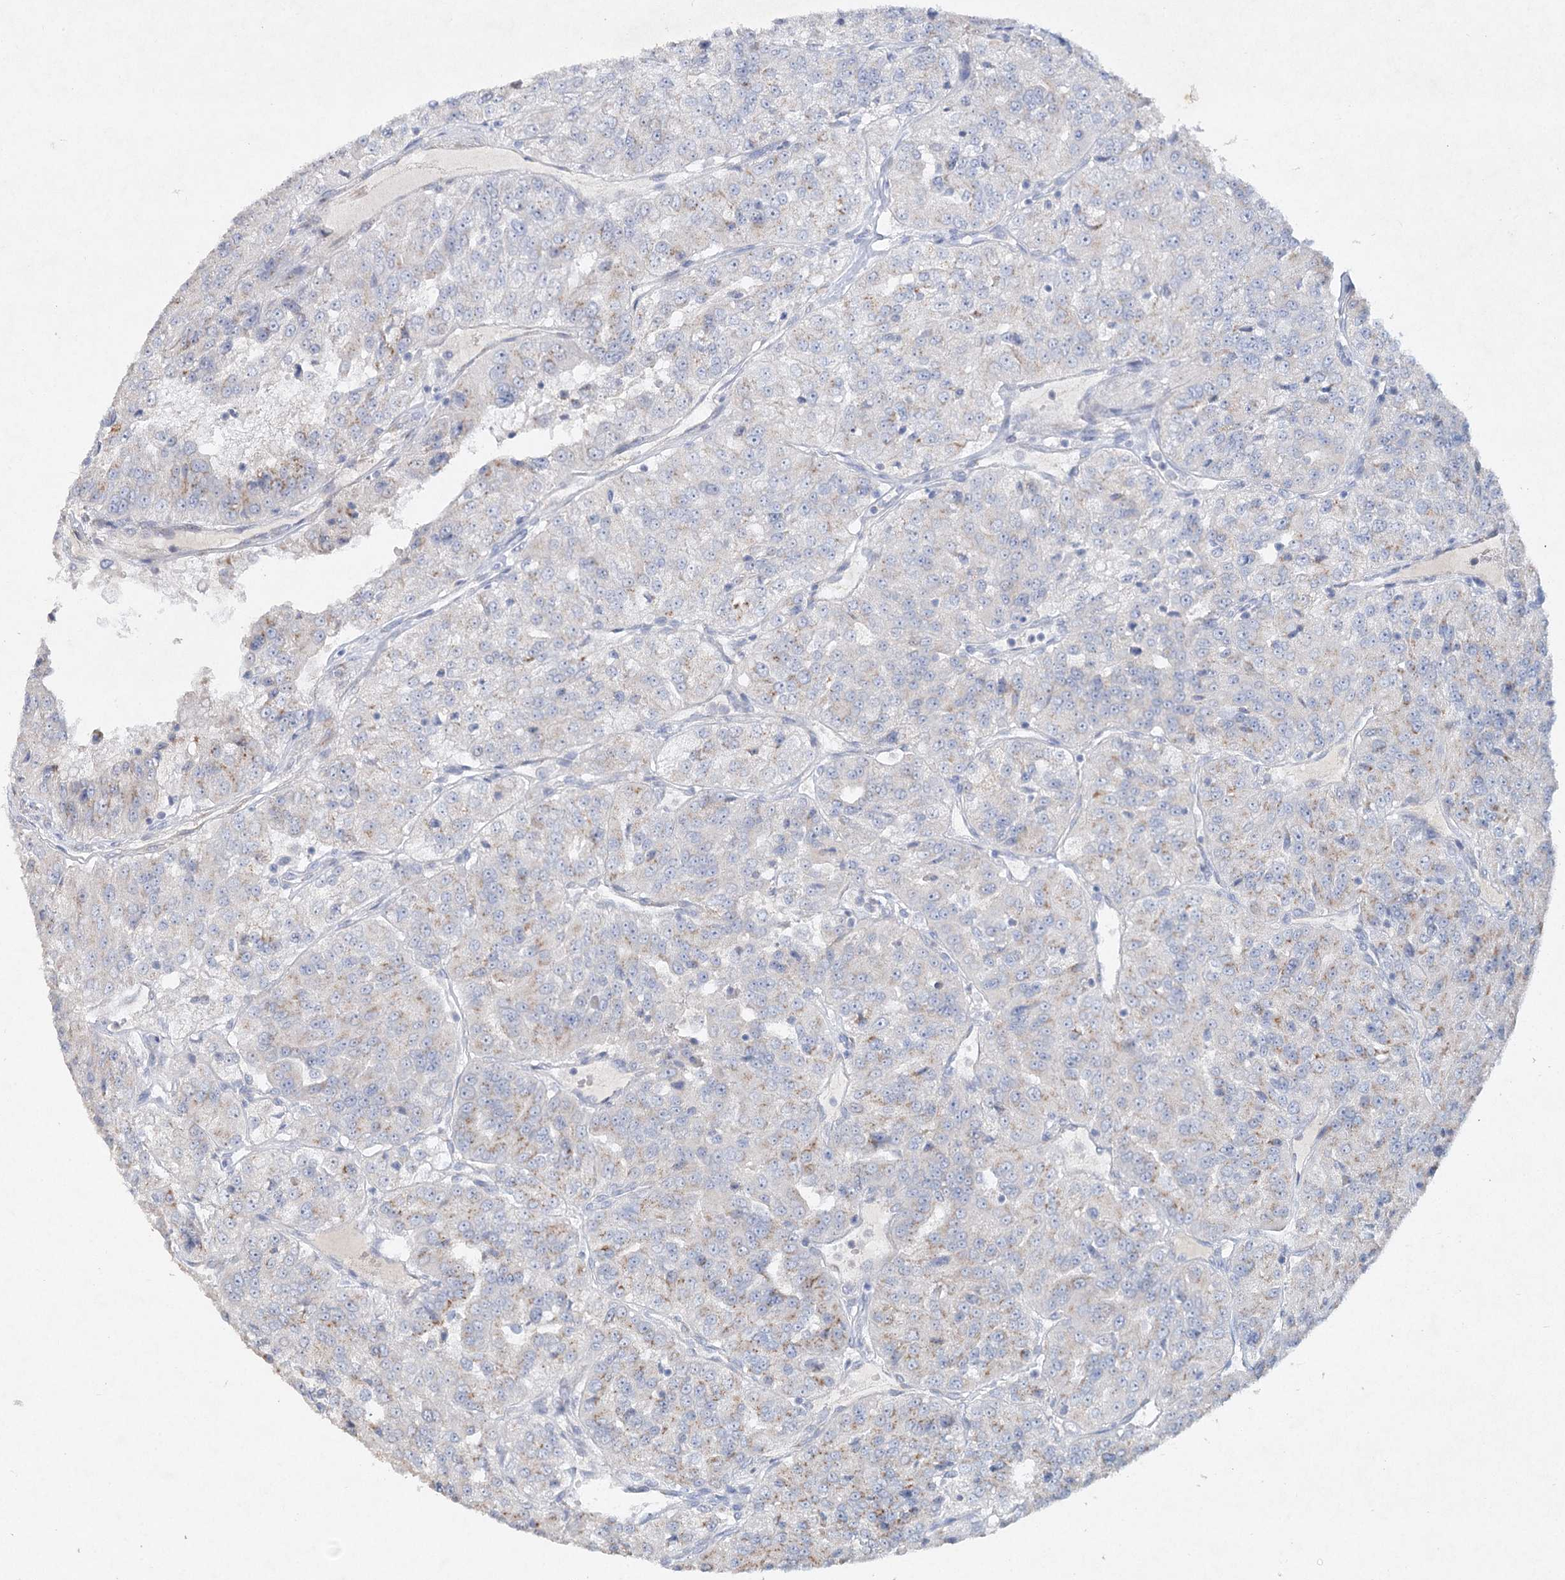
{"staining": {"intensity": "weak", "quantity": "25%-75%", "location": "cytoplasmic/membranous"}, "tissue": "renal cancer", "cell_type": "Tumor cells", "image_type": "cancer", "snomed": [{"axis": "morphology", "description": "Adenocarcinoma, NOS"}, {"axis": "topography", "description": "Kidney"}], "caption": "Protein staining shows weak cytoplasmic/membranous positivity in approximately 25%-75% of tumor cells in renal adenocarcinoma.", "gene": "RFX6", "patient": {"sex": "female", "age": 63}}